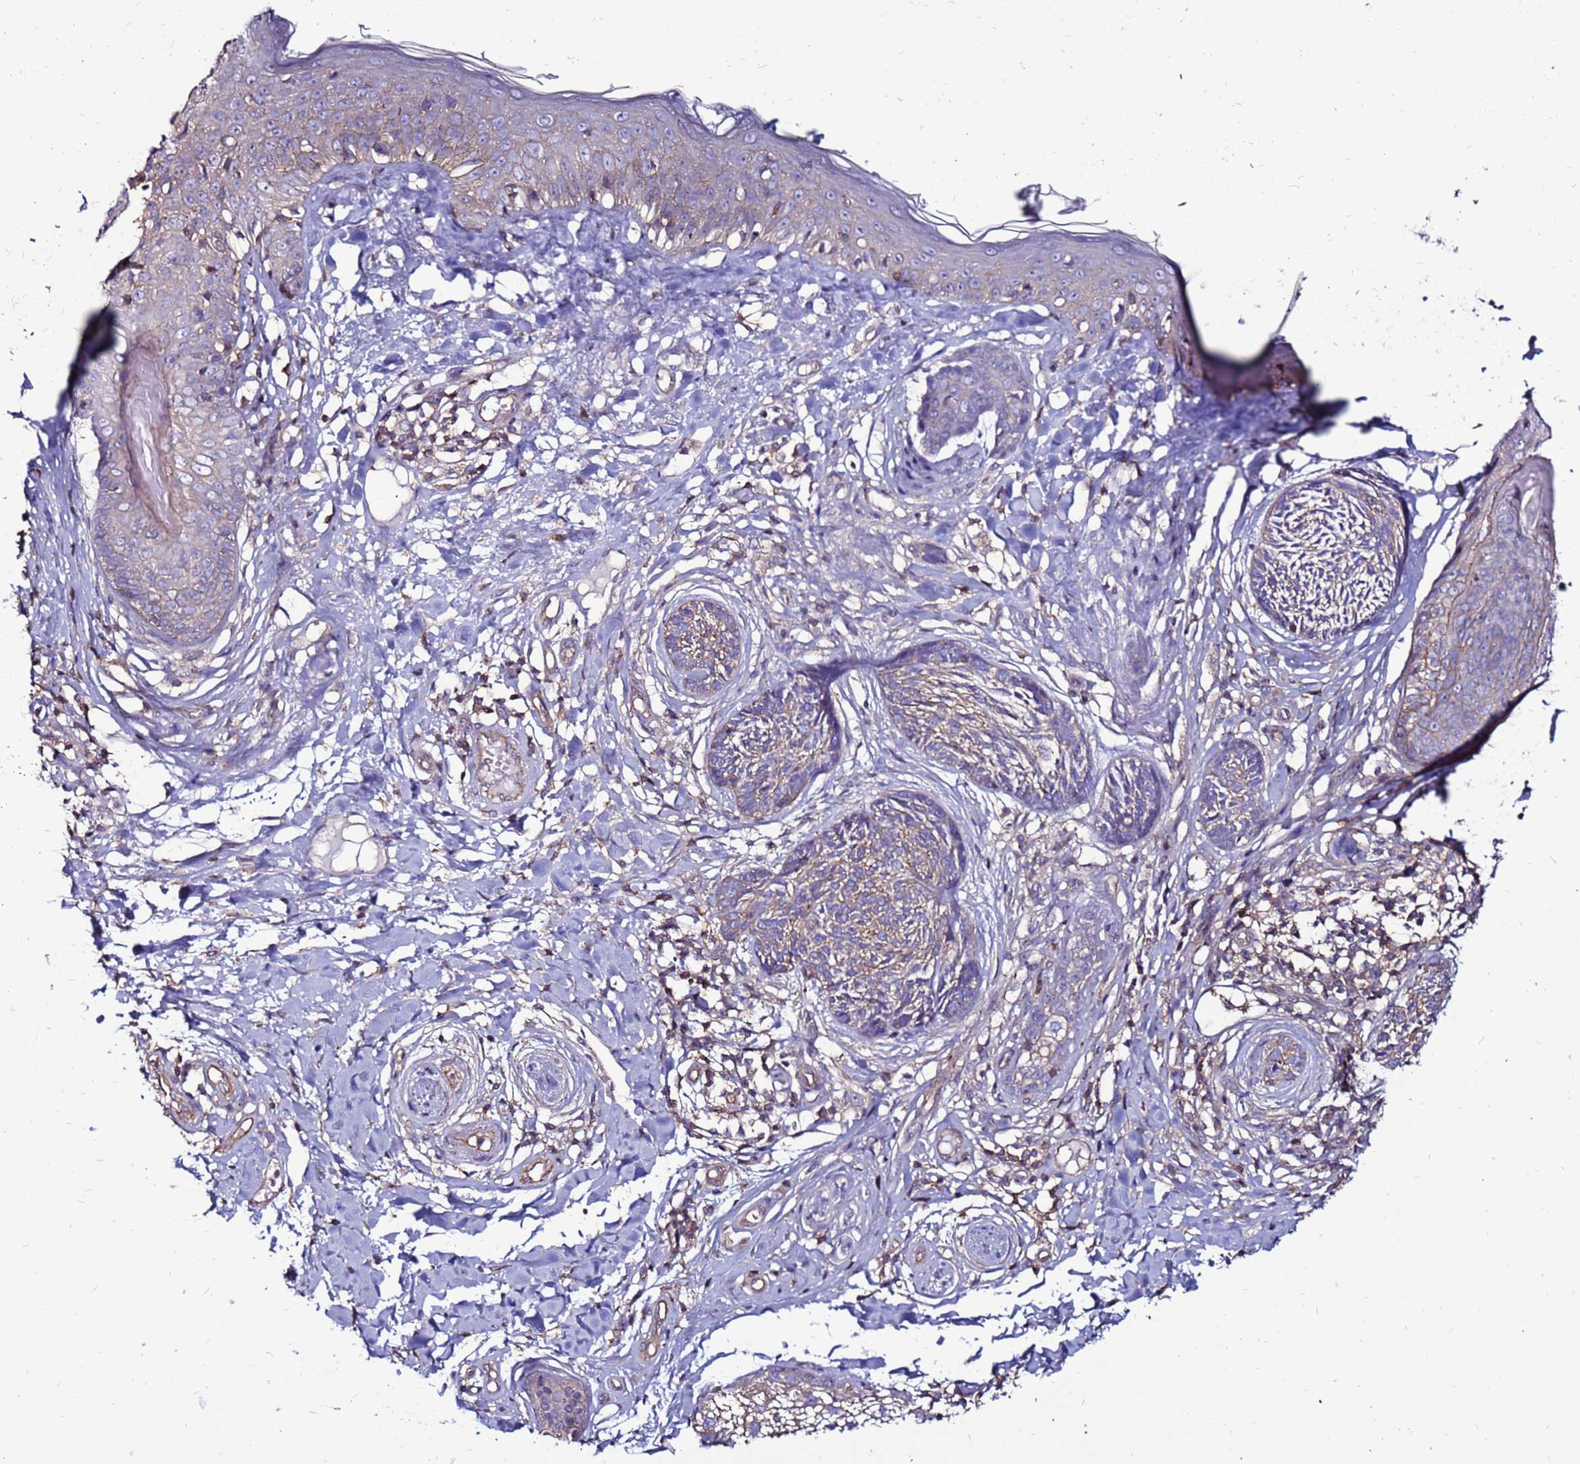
{"staining": {"intensity": "weak", "quantity": ">75%", "location": "cytoplasmic/membranous"}, "tissue": "skin cancer", "cell_type": "Tumor cells", "image_type": "cancer", "snomed": [{"axis": "morphology", "description": "Squamous cell carcinoma, NOS"}, {"axis": "topography", "description": "Skin"}], "caption": "Immunohistochemical staining of skin squamous cell carcinoma exhibits low levels of weak cytoplasmic/membranous protein positivity in about >75% of tumor cells.", "gene": "NRN1L", "patient": {"sex": "male", "age": 82}}